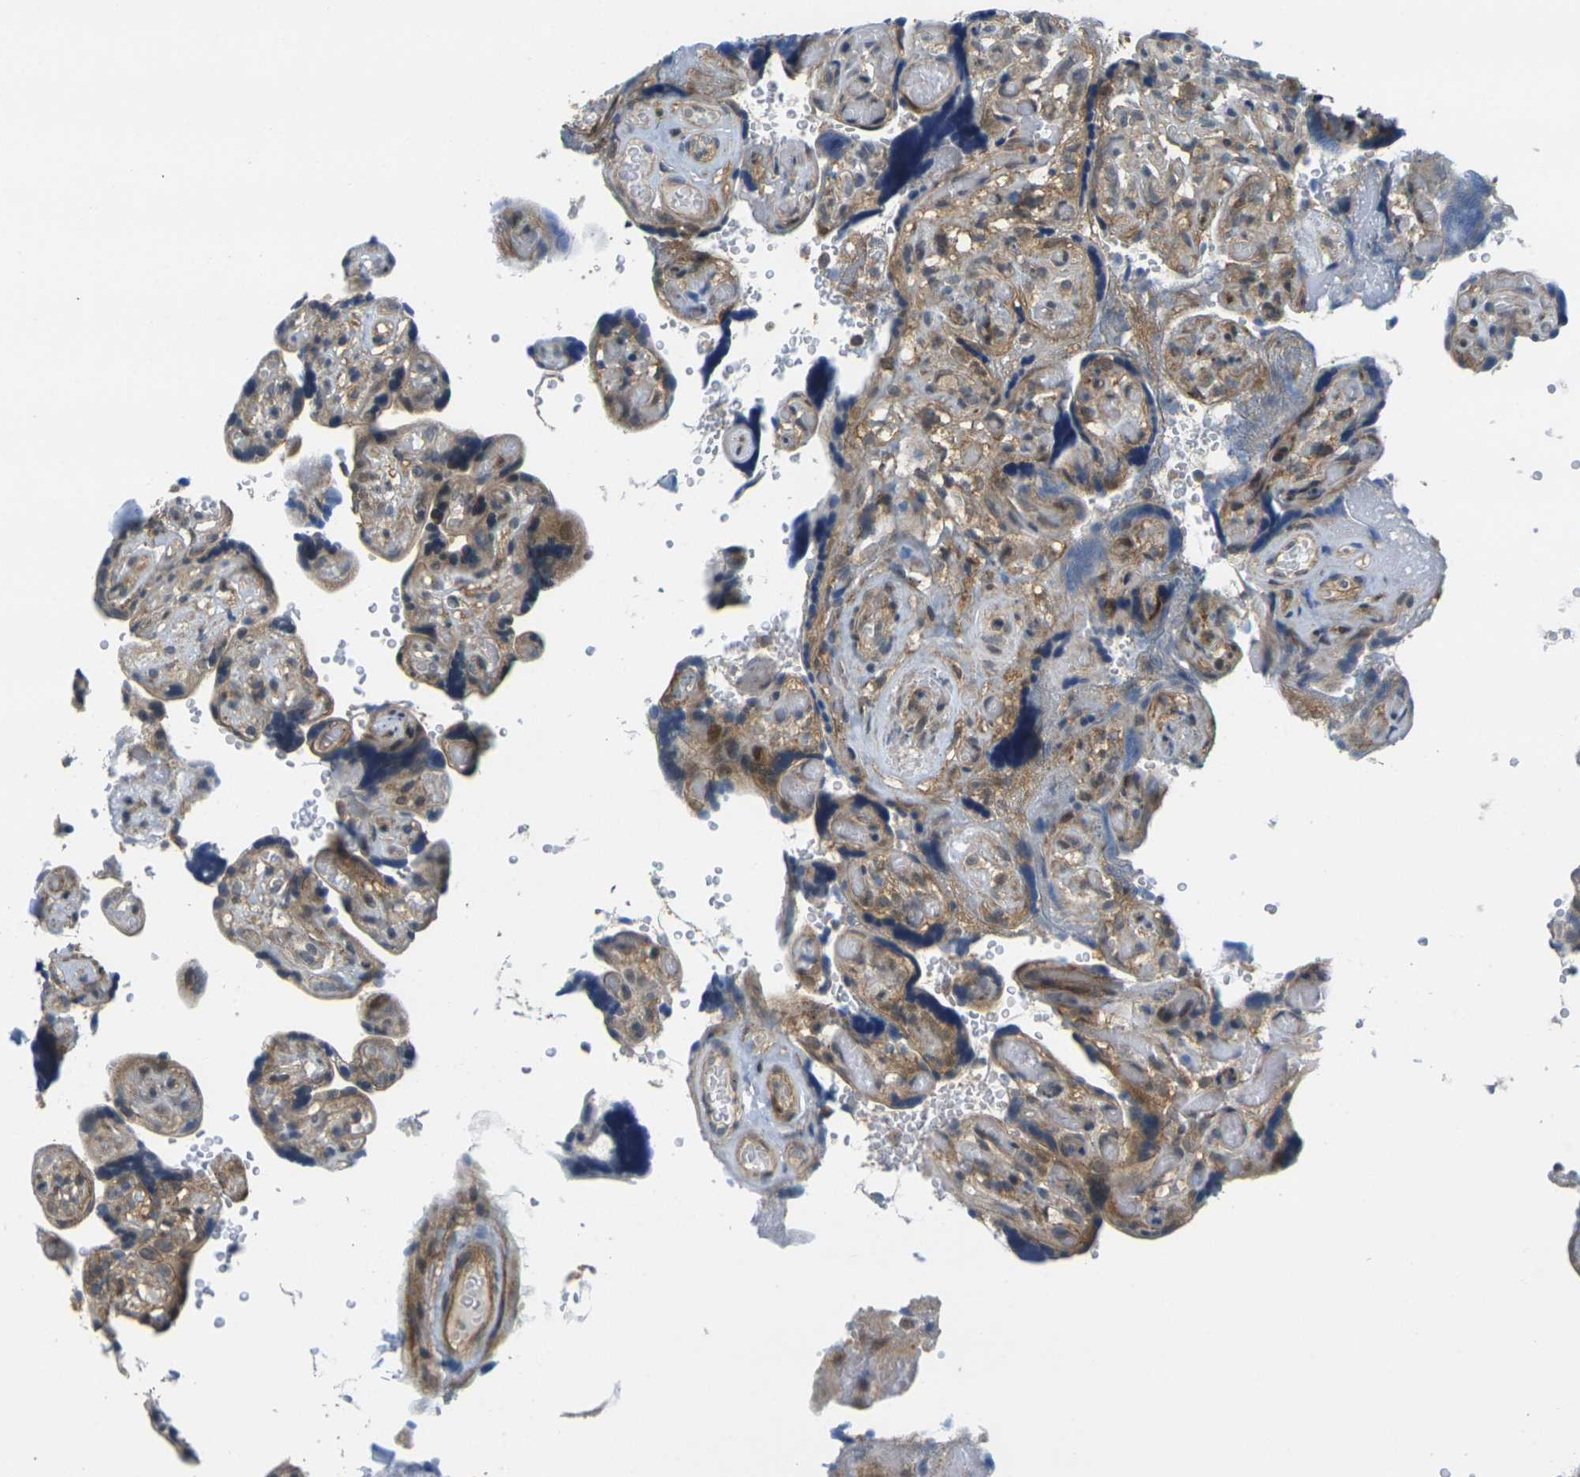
{"staining": {"intensity": "moderate", "quantity": ">75%", "location": "cytoplasmic/membranous"}, "tissue": "placenta", "cell_type": "Decidual cells", "image_type": "normal", "snomed": [{"axis": "morphology", "description": "Normal tissue, NOS"}, {"axis": "topography", "description": "Placenta"}], "caption": "This micrograph reveals IHC staining of normal human placenta, with medium moderate cytoplasmic/membranous expression in about >75% of decidual cells.", "gene": "KCTD10", "patient": {"sex": "female", "age": 30}}